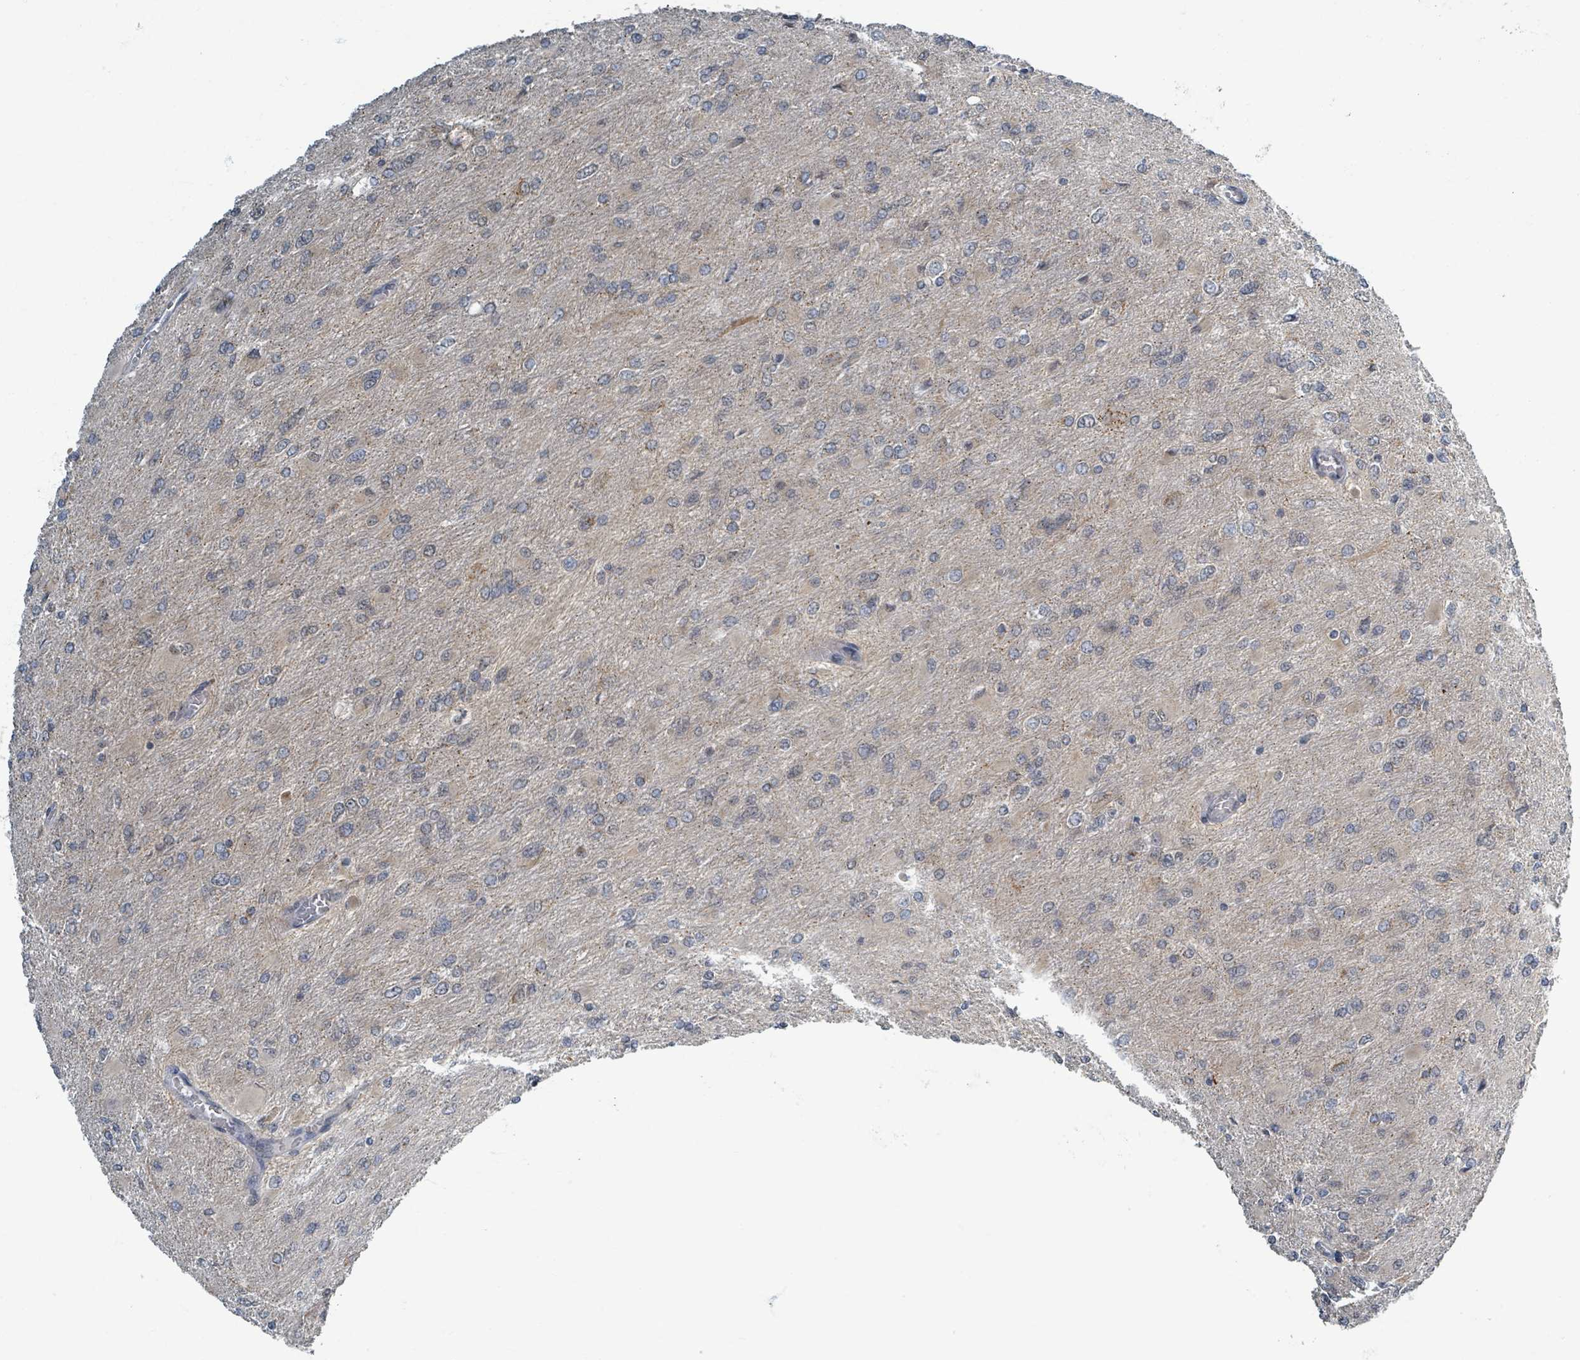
{"staining": {"intensity": "moderate", "quantity": "25%-75%", "location": "cytoplasmic/membranous"}, "tissue": "glioma", "cell_type": "Tumor cells", "image_type": "cancer", "snomed": [{"axis": "morphology", "description": "Glioma, malignant, High grade"}, {"axis": "topography", "description": "Cerebral cortex"}], "caption": "Approximately 25%-75% of tumor cells in human malignant high-grade glioma exhibit moderate cytoplasmic/membranous protein expression as visualized by brown immunohistochemical staining.", "gene": "INTS15", "patient": {"sex": "female", "age": 36}}